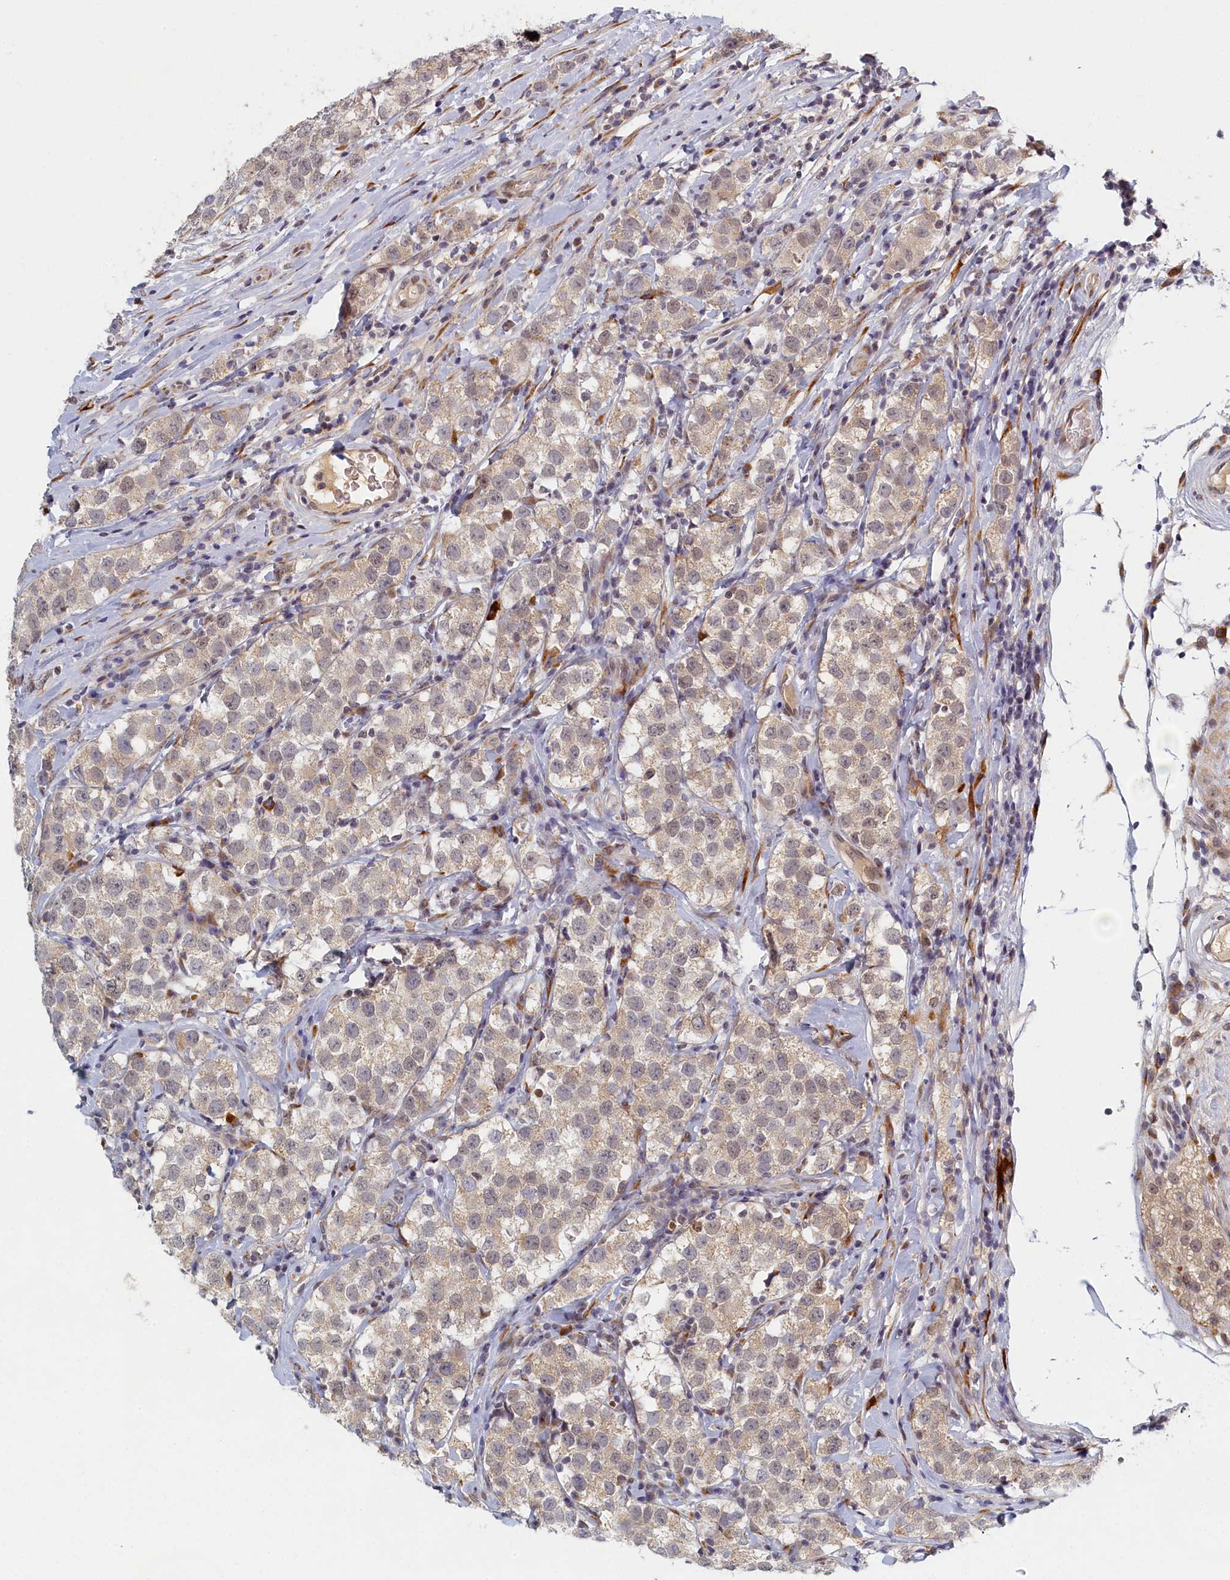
{"staining": {"intensity": "weak", "quantity": "25%-75%", "location": "cytoplasmic/membranous"}, "tissue": "testis cancer", "cell_type": "Tumor cells", "image_type": "cancer", "snomed": [{"axis": "morphology", "description": "Seminoma, NOS"}, {"axis": "topography", "description": "Testis"}], "caption": "An immunohistochemistry (IHC) micrograph of neoplastic tissue is shown. Protein staining in brown labels weak cytoplasmic/membranous positivity in testis seminoma within tumor cells. The staining is performed using DAB brown chromogen to label protein expression. The nuclei are counter-stained blue using hematoxylin.", "gene": "DNAJC17", "patient": {"sex": "male", "age": 34}}